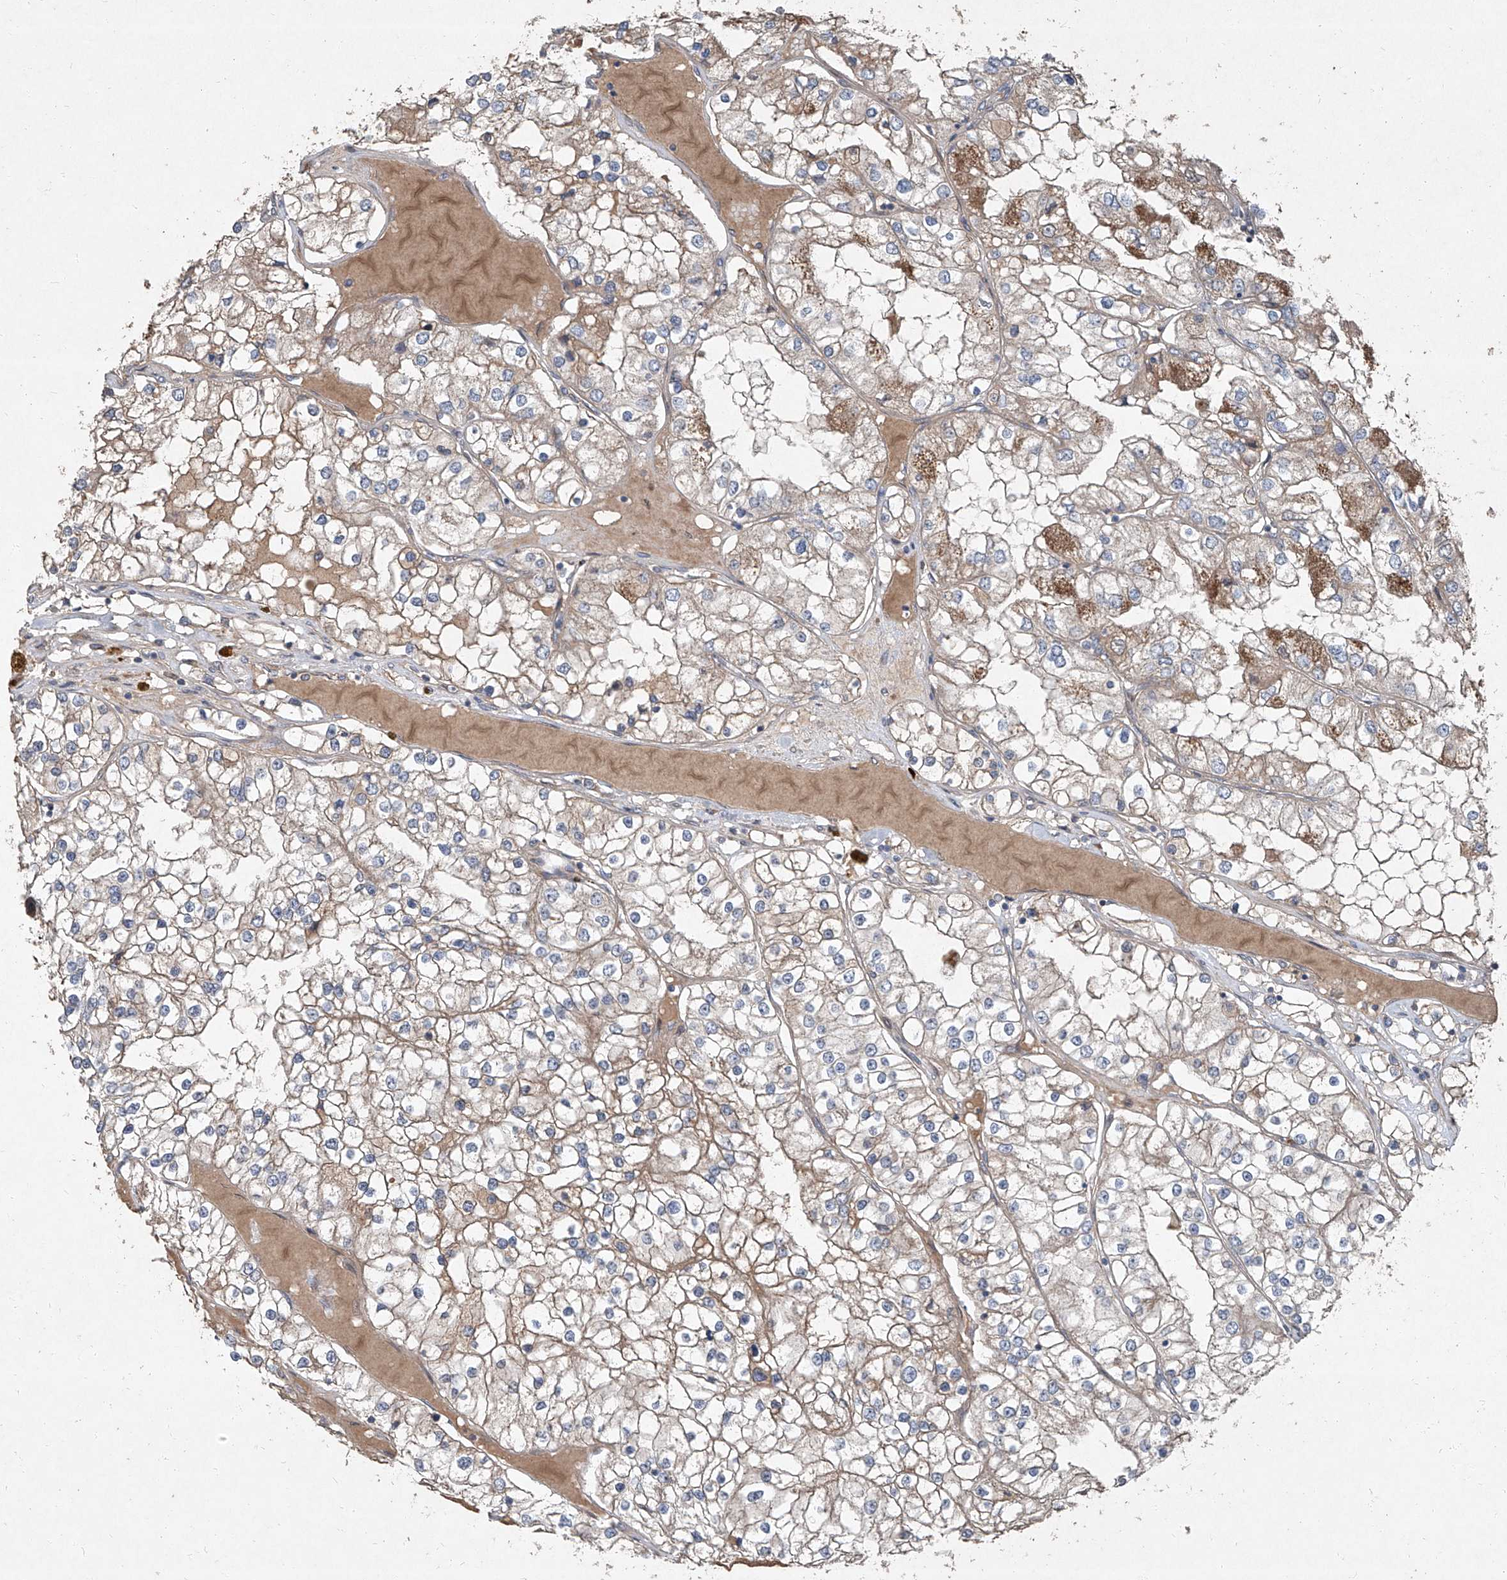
{"staining": {"intensity": "moderate", "quantity": "<25%", "location": "cytoplasmic/membranous"}, "tissue": "renal cancer", "cell_type": "Tumor cells", "image_type": "cancer", "snomed": [{"axis": "morphology", "description": "Adenocarcinoma, NOS"}, {"axis": "topography", "description": "Kidney"}], "caption": "Tumor cells show low levels of moderate cytoplasmic/membranous staining in approximately <25% of cells in adenocarcinoma (renal).", "gene": "CCN1", "patient": {"sex": "male", "age": 68}}